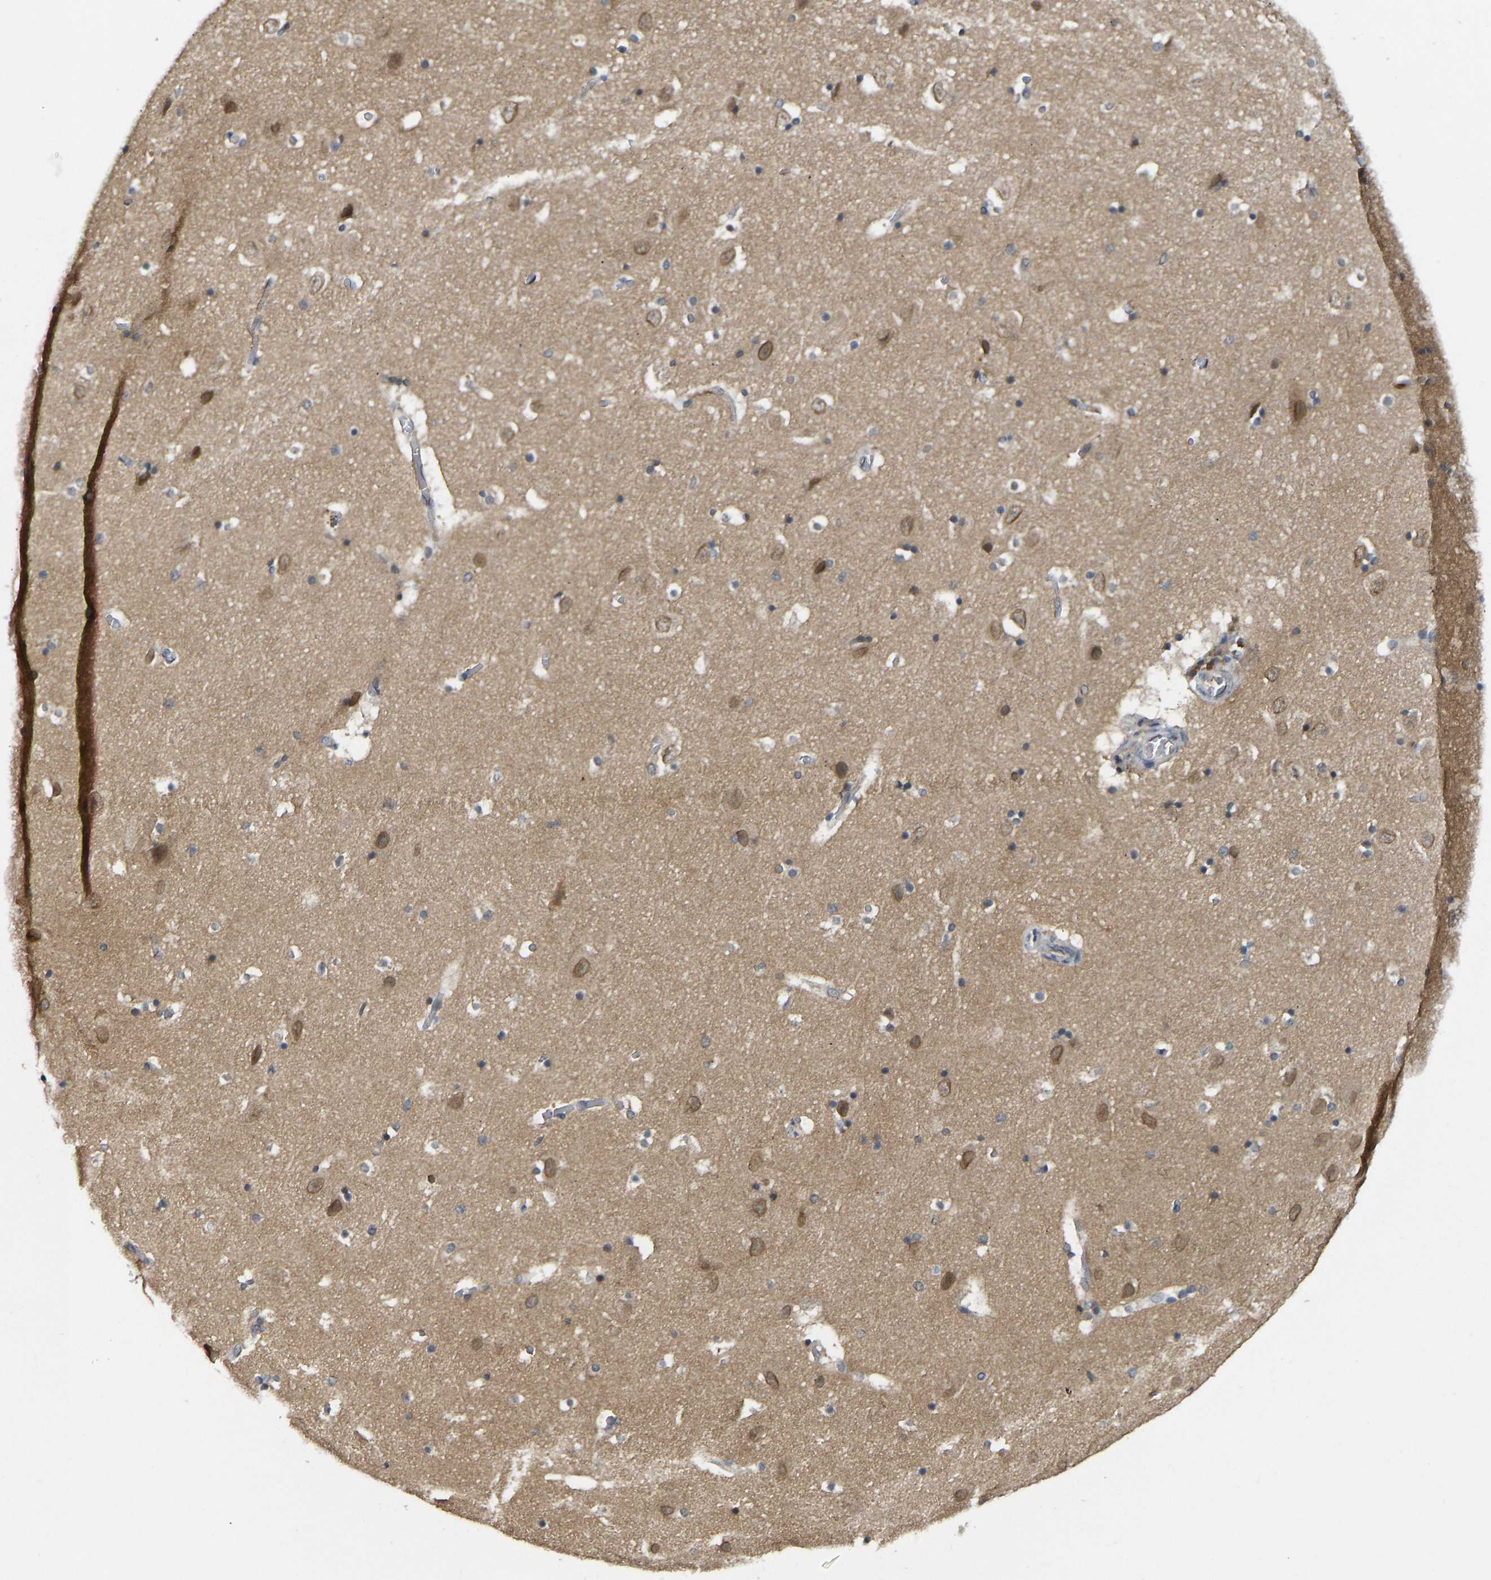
{"staining": {"intensity": "moderate", "quantity": "<25%", "location": "cytoplasmic/membranous"}, "tissue": "hippocampus", "cell_type": "Glial cells", "image_type": "normal", "snomed": [{"axis": "morphology", "description": "Normal tissue, NOS"}, {"axis": "topography", "description": "Hippocampus"}], "caption": "An IHC image of unremarkable tissue is shown. Protein staining in brown shows moderate cytoplasmic/membranous positivity in hippocampus within glial cells.", "gene": "NDRG3", "patient": {"sex": "male", "age": 45}}